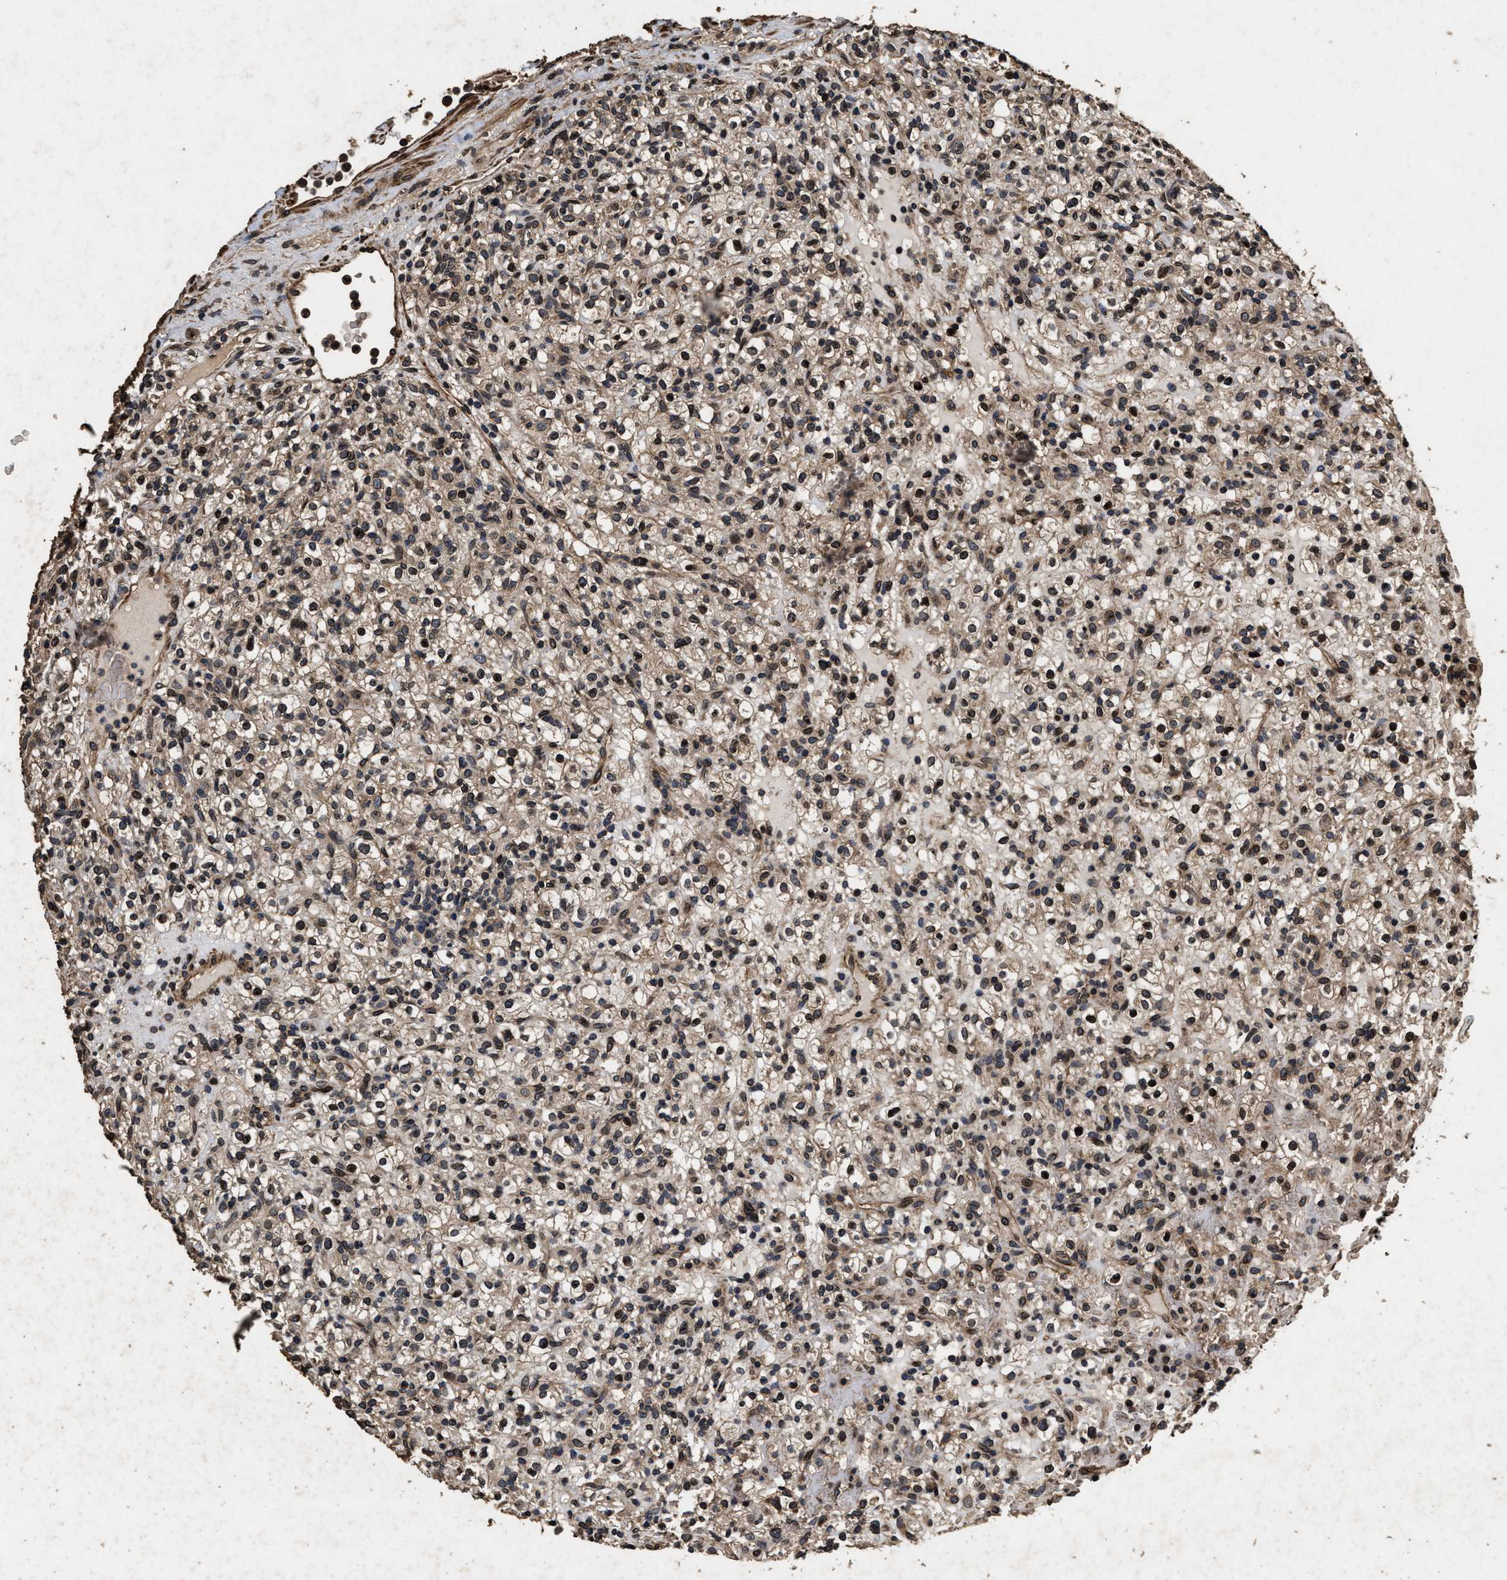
{"staining": {"intensity": "moderate", "quantity": ">75%", "location": "cytoplasmic/membranous"}, "tissue": "renal cancer", "cell_type": "Tumor cells", "image_type": "cancer", "snomed": [{"axis": "morphology", "description": "Normal tissue, NOS"}, {"axis": "morphology", "description": "Adenocarcinoma, NOS"}, {"axis": "topography", "description": "Kidney"}], "caption": "Moderate cytoplasmic/membranous staining is appreciated in approximately >75% of tumor cells in renal cancer. The staining is performed using DAB brown chromogen to label protein expression. The nuclei are counter-stained blue using hematoxylin.", "gene": "ACCS", "patient": {"sex": "female", "age": 72}}